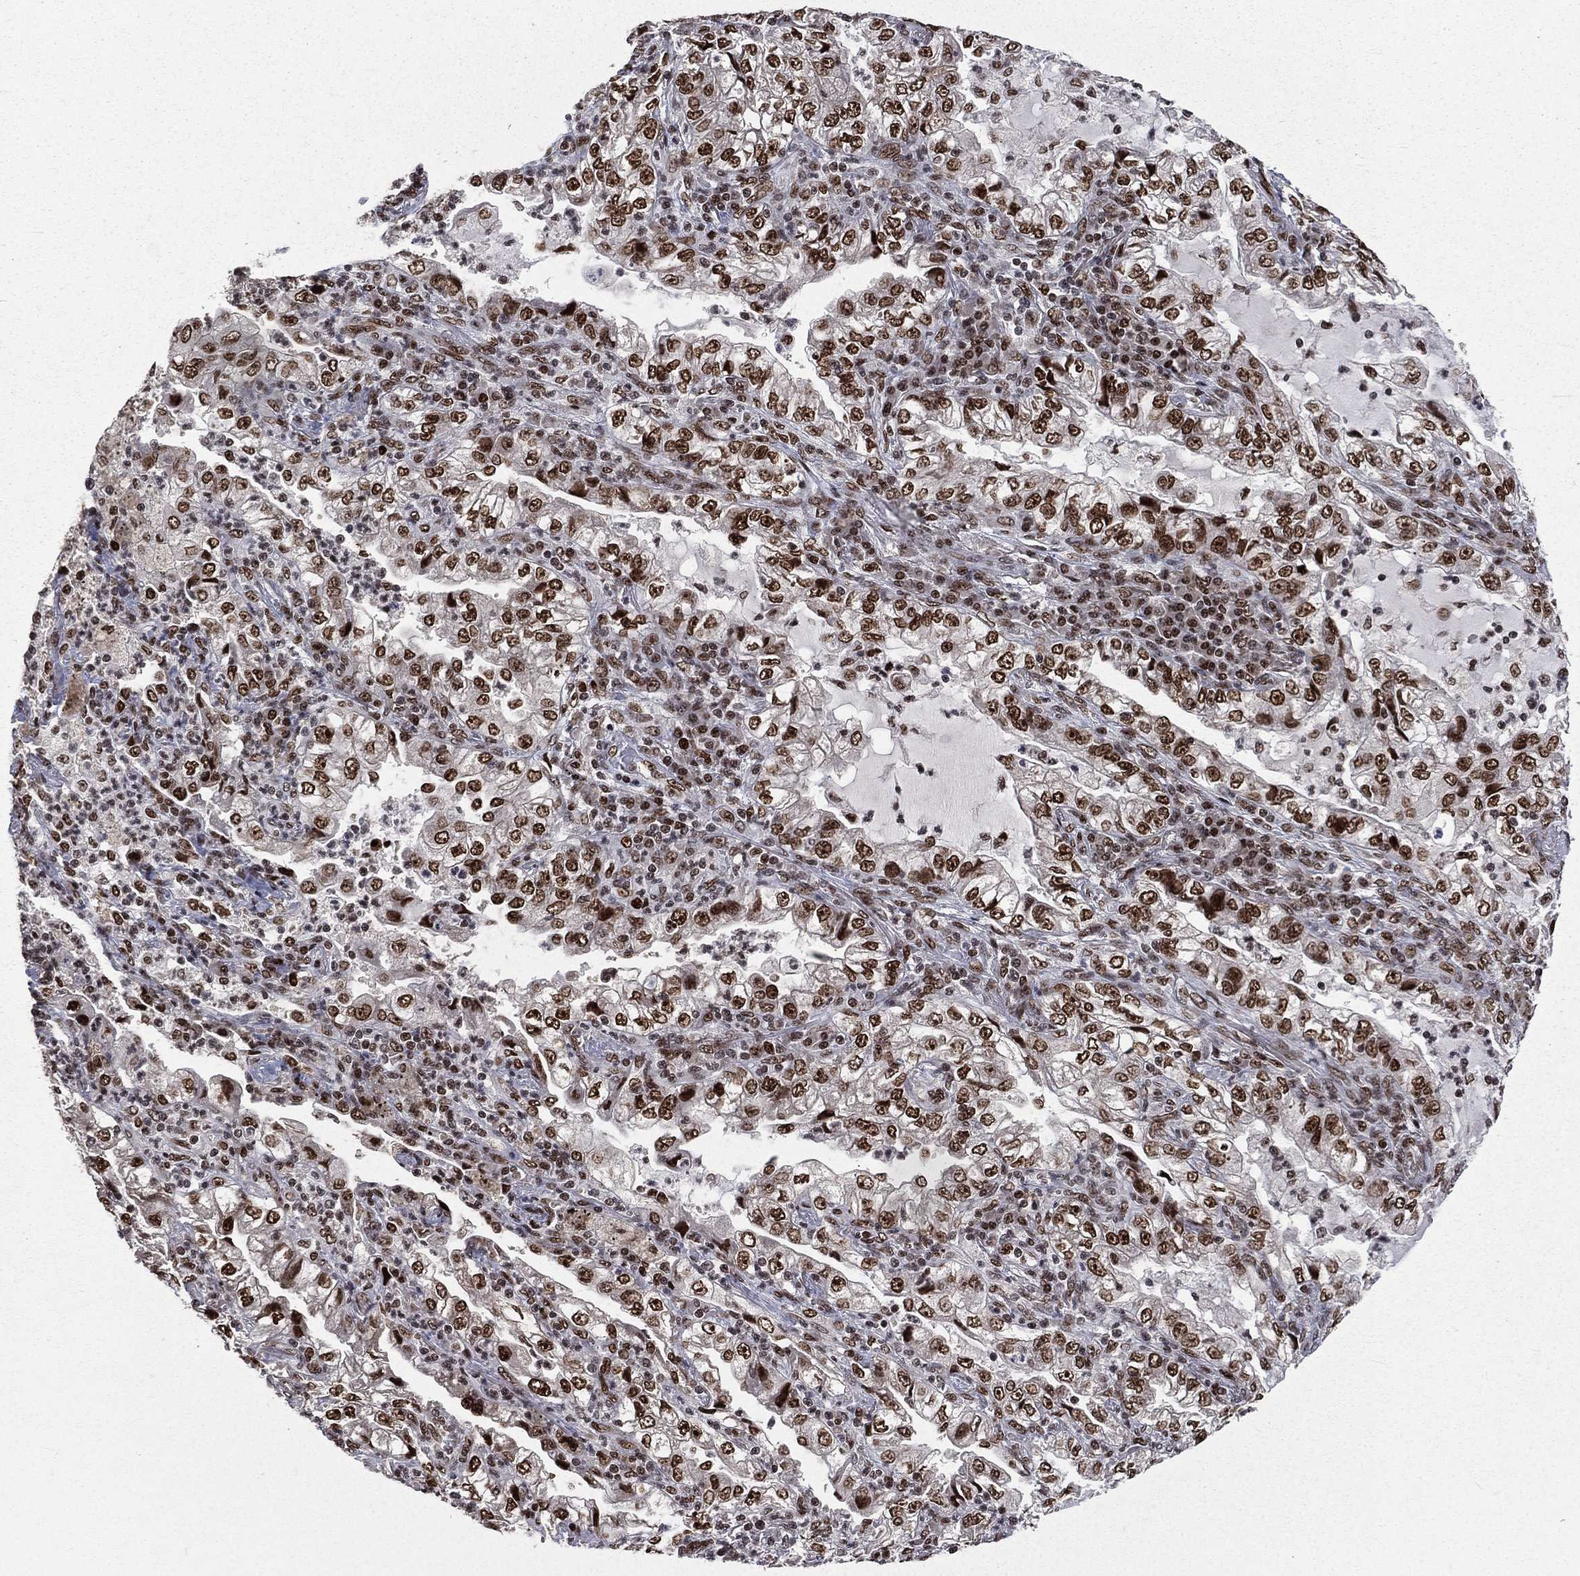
{"staining": {"intensity": "strong", "quantity": ">75%", "location": "nuclear"}, "tissue": "lung cancer", "cell_type": "Tumor cells", "image_type": "cancer", "snomed": [{"axis": "morphology", "description": "Adenocarcinoma, NOS"}, {"axis": "topography", "description": "Lung"}], "caption": "Protein expression analysis of adenocarcinoma (lung) exhibits strong nuclear expression in about >75% of tumor cells.", "gene": "POLB", "patient": {"sex": "female", "age": 73}}